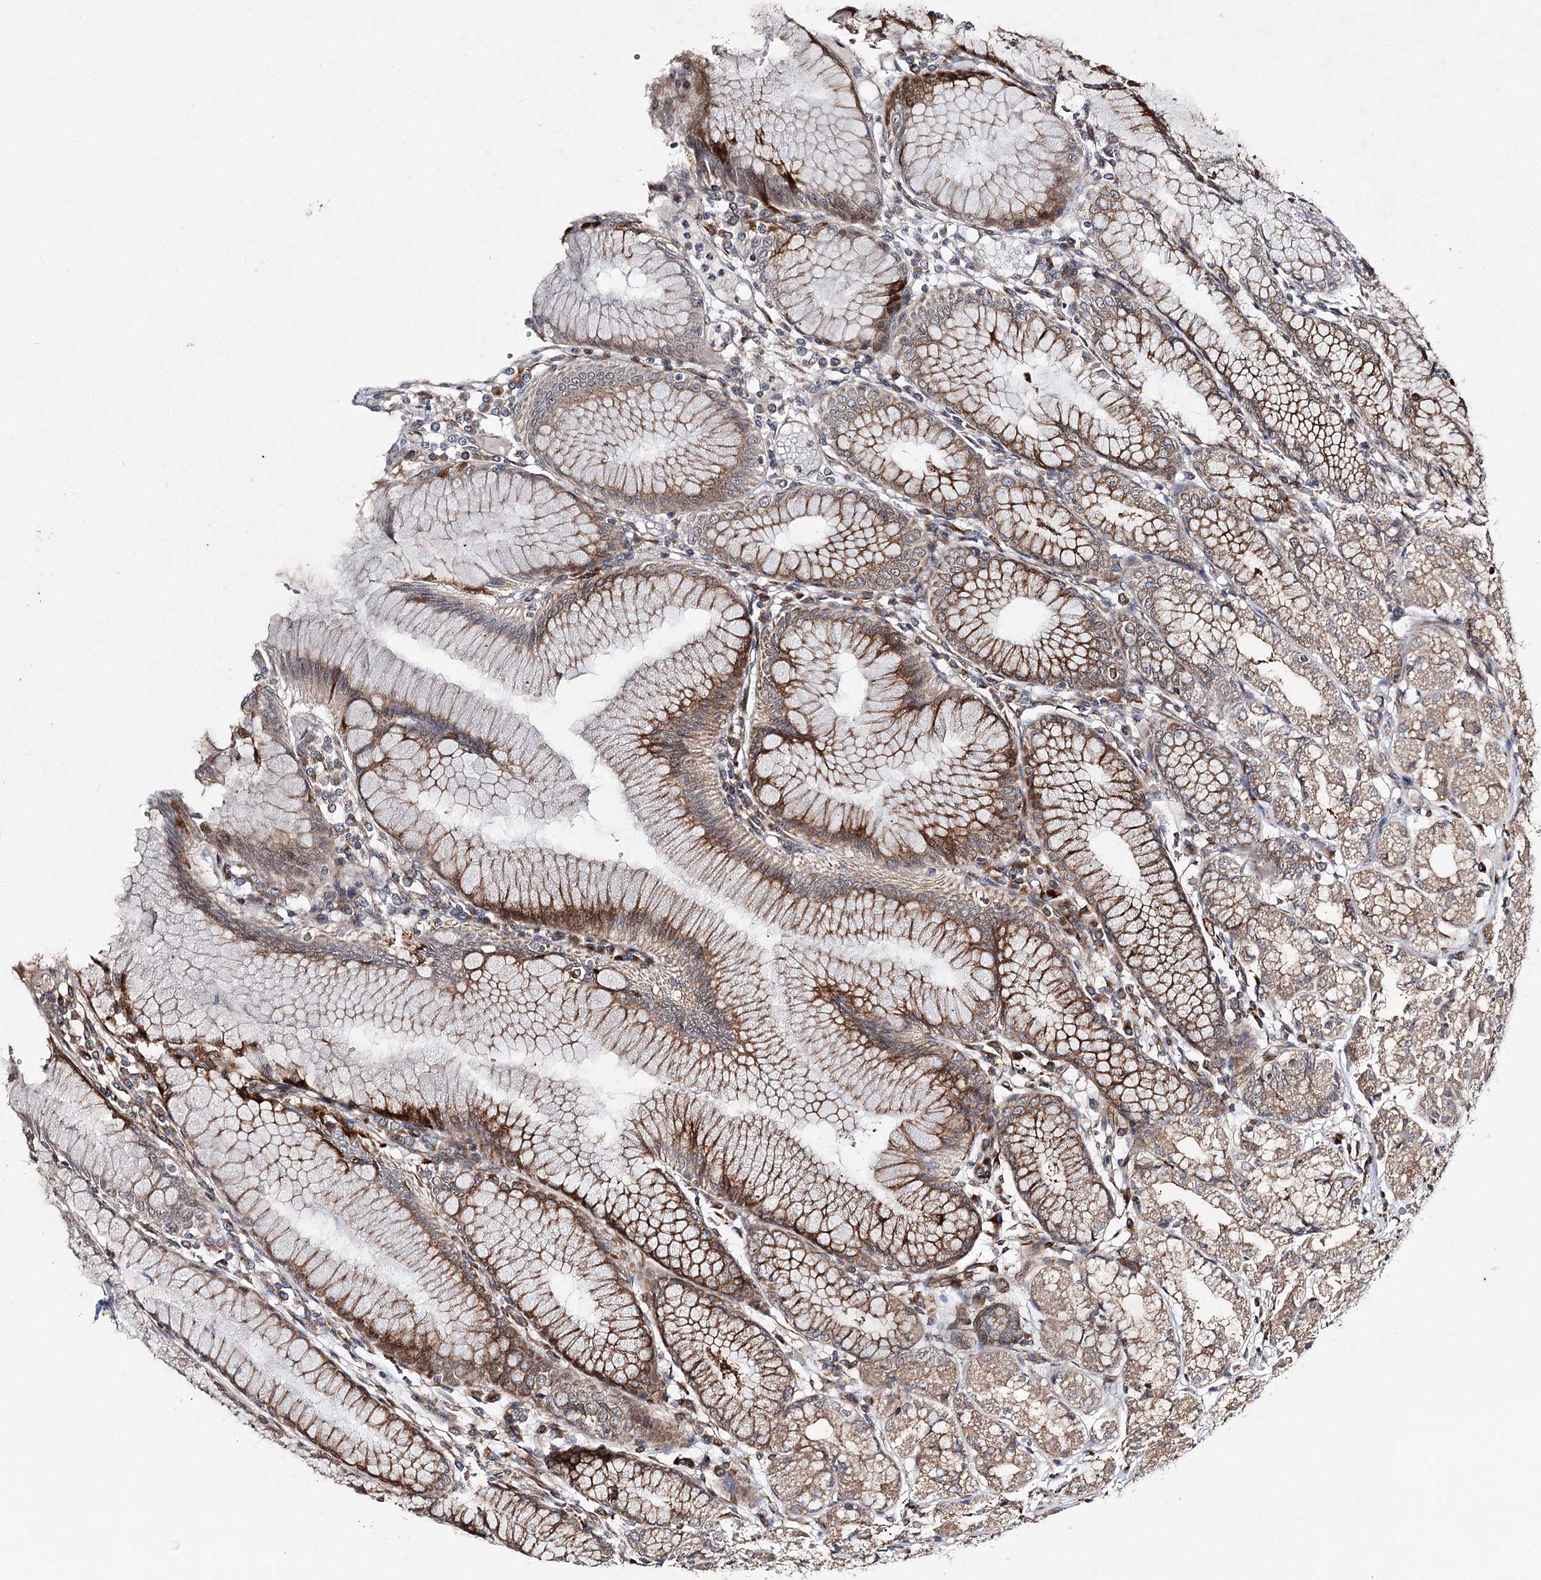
{"staining": {"intensity": "moderate", "quantity": ">75%", "location": "cytoplasmic/membranous"}, "tissue": "stomach", "cell_type": "Glandular cells", "image_type": "normal", "snomed": [{"axis": "morphology", "description": "Normal tissue, NOS"}, {"axis": "topography", "description": "Stomach"}], "caption": "Benign stomach exhibits moderate cytoplasmic/membranous positivity in about >75% of glandular cells, visualized by immunohistochemistry.", "gene": "DPEP2", "patient": {"sex": "female", "age": 57}}